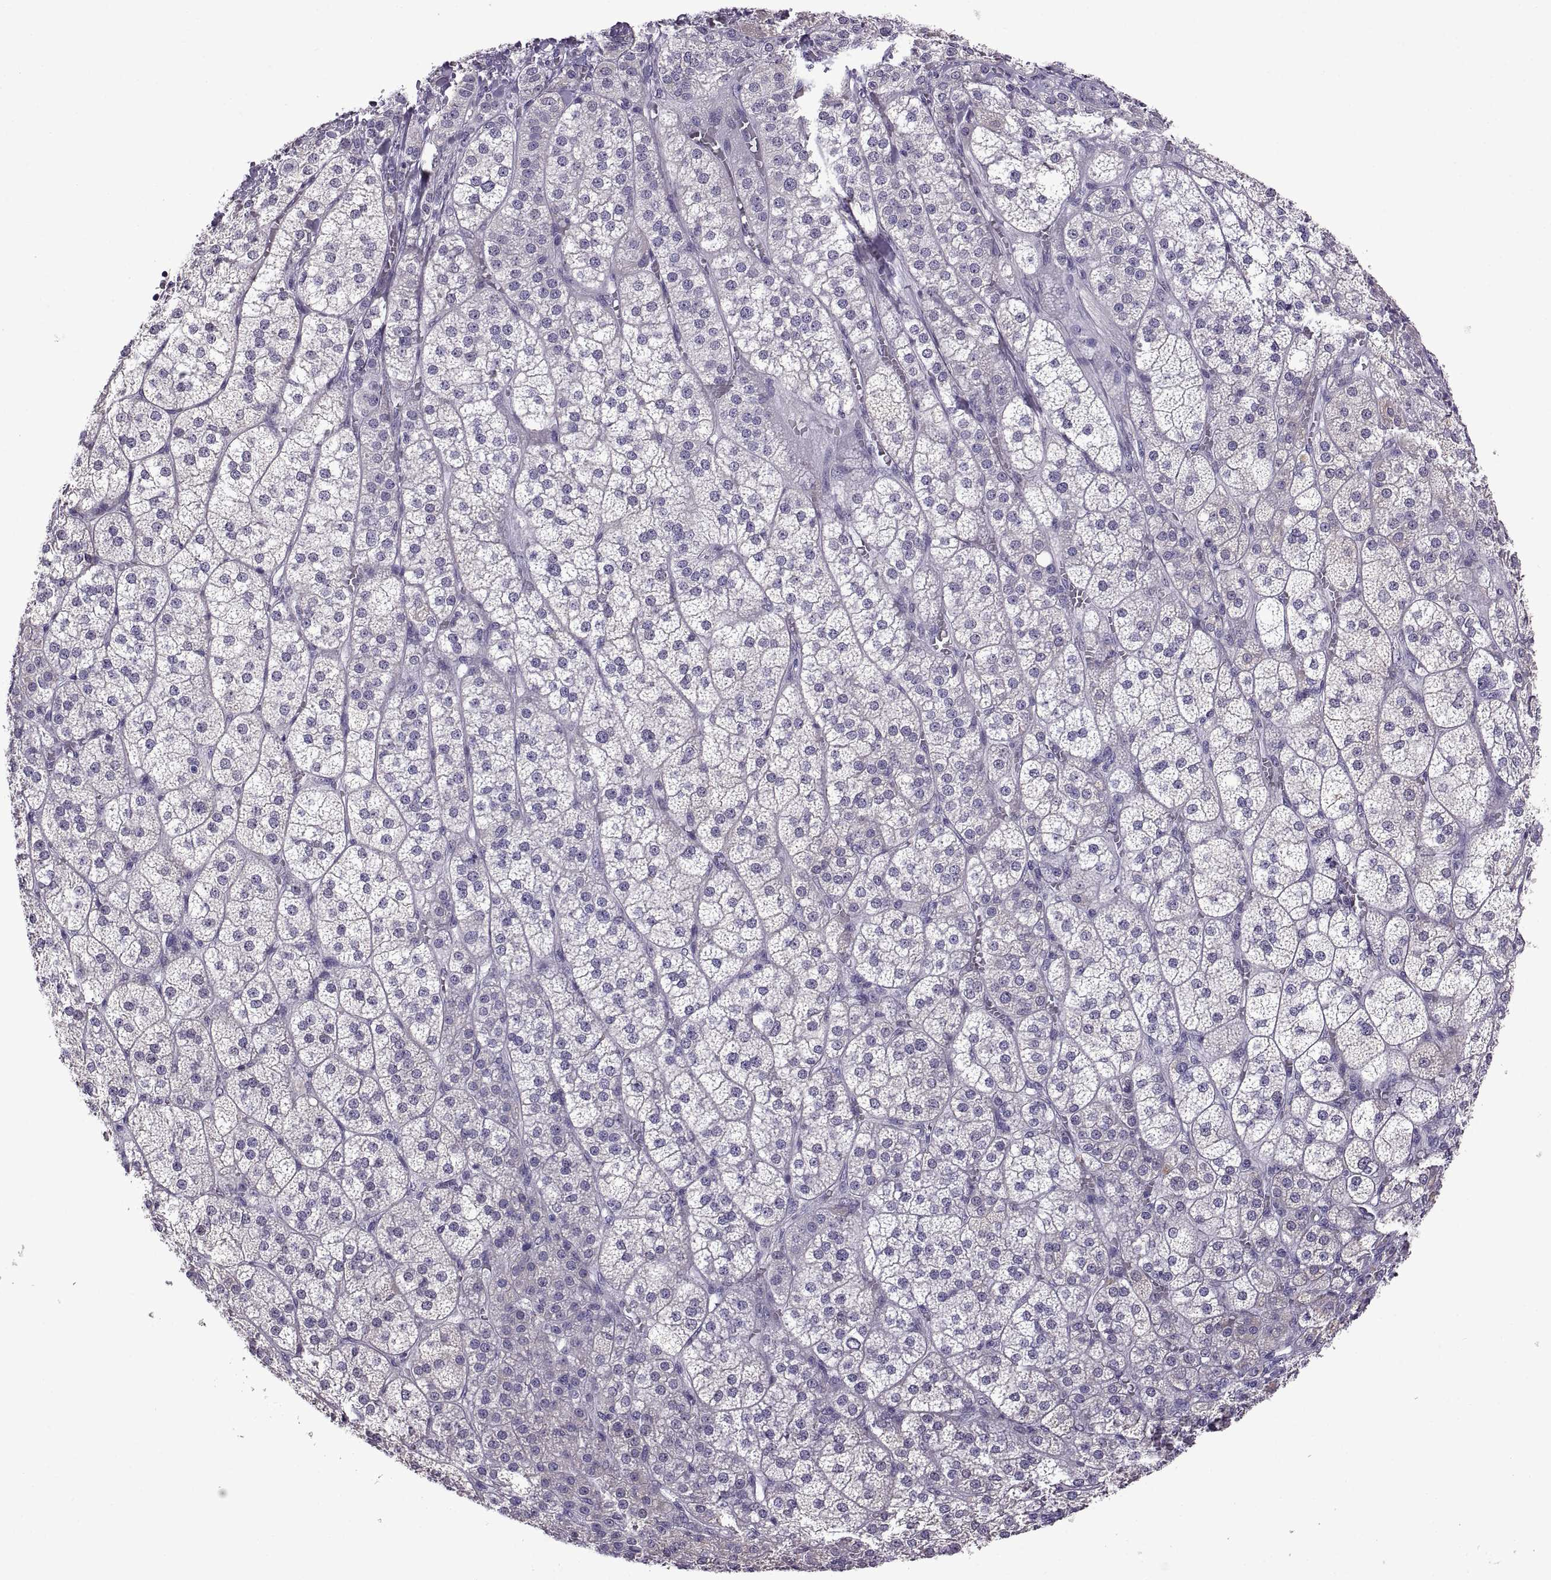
{"staining": {"intensity": "negative", "quantity": "none", "location": "none"}, "tissue": "adrenal gland", "cell_type": "Glandular cells", "image_type": "normal", "snomed": [{"axis": "morphology", "description": "Normal tissue, NOS"}, {"axis": "topography", "description": "Adrenal gland"}], "caption": "The immunohistochemistry (IHC) image has no significant staining in glandular cells of adrenal gland.", "gene": "MAGEB18", "patient": {"sex": "female", "age": 60}}